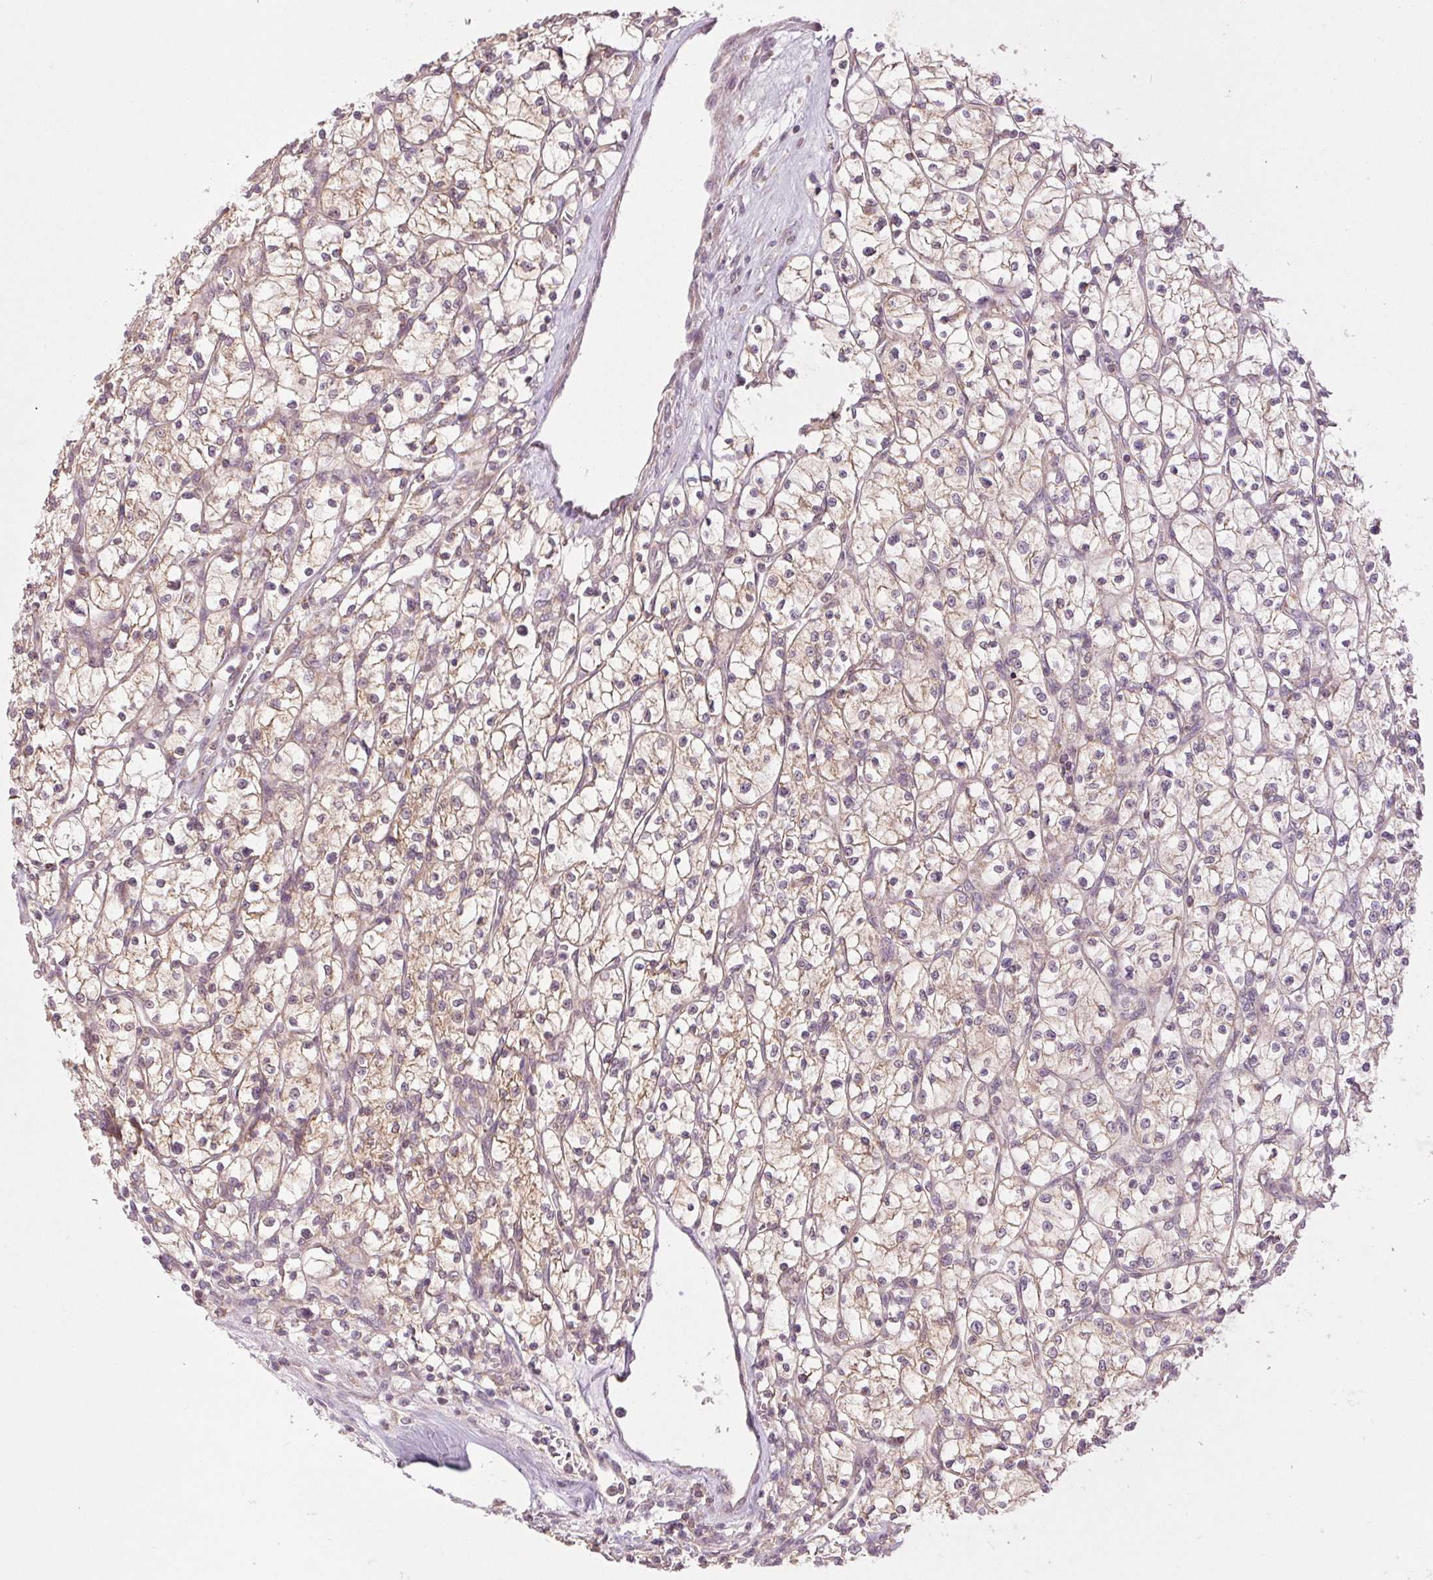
{"staining": {"intensity": "weak", "quantity": ">75%", "location": "cytoplasmic/membranous"}, "tissue": "renal cancer", "cell_type": "Tumor cells", "image_type": "cancer", "snomed": [{"axis": "morphology", "description": "Adenocarcinoma, NOS"}, {"axis": "topography", "description": "Kidney"}], "caption": "Tumor cells reveal low levels of weak cytoplasmic/membranous expression in approximately >75% of cells in adenocarcinoma (renal).", "gene": "MAP3K5", "patient": {"sex": "female", "age": 64}}